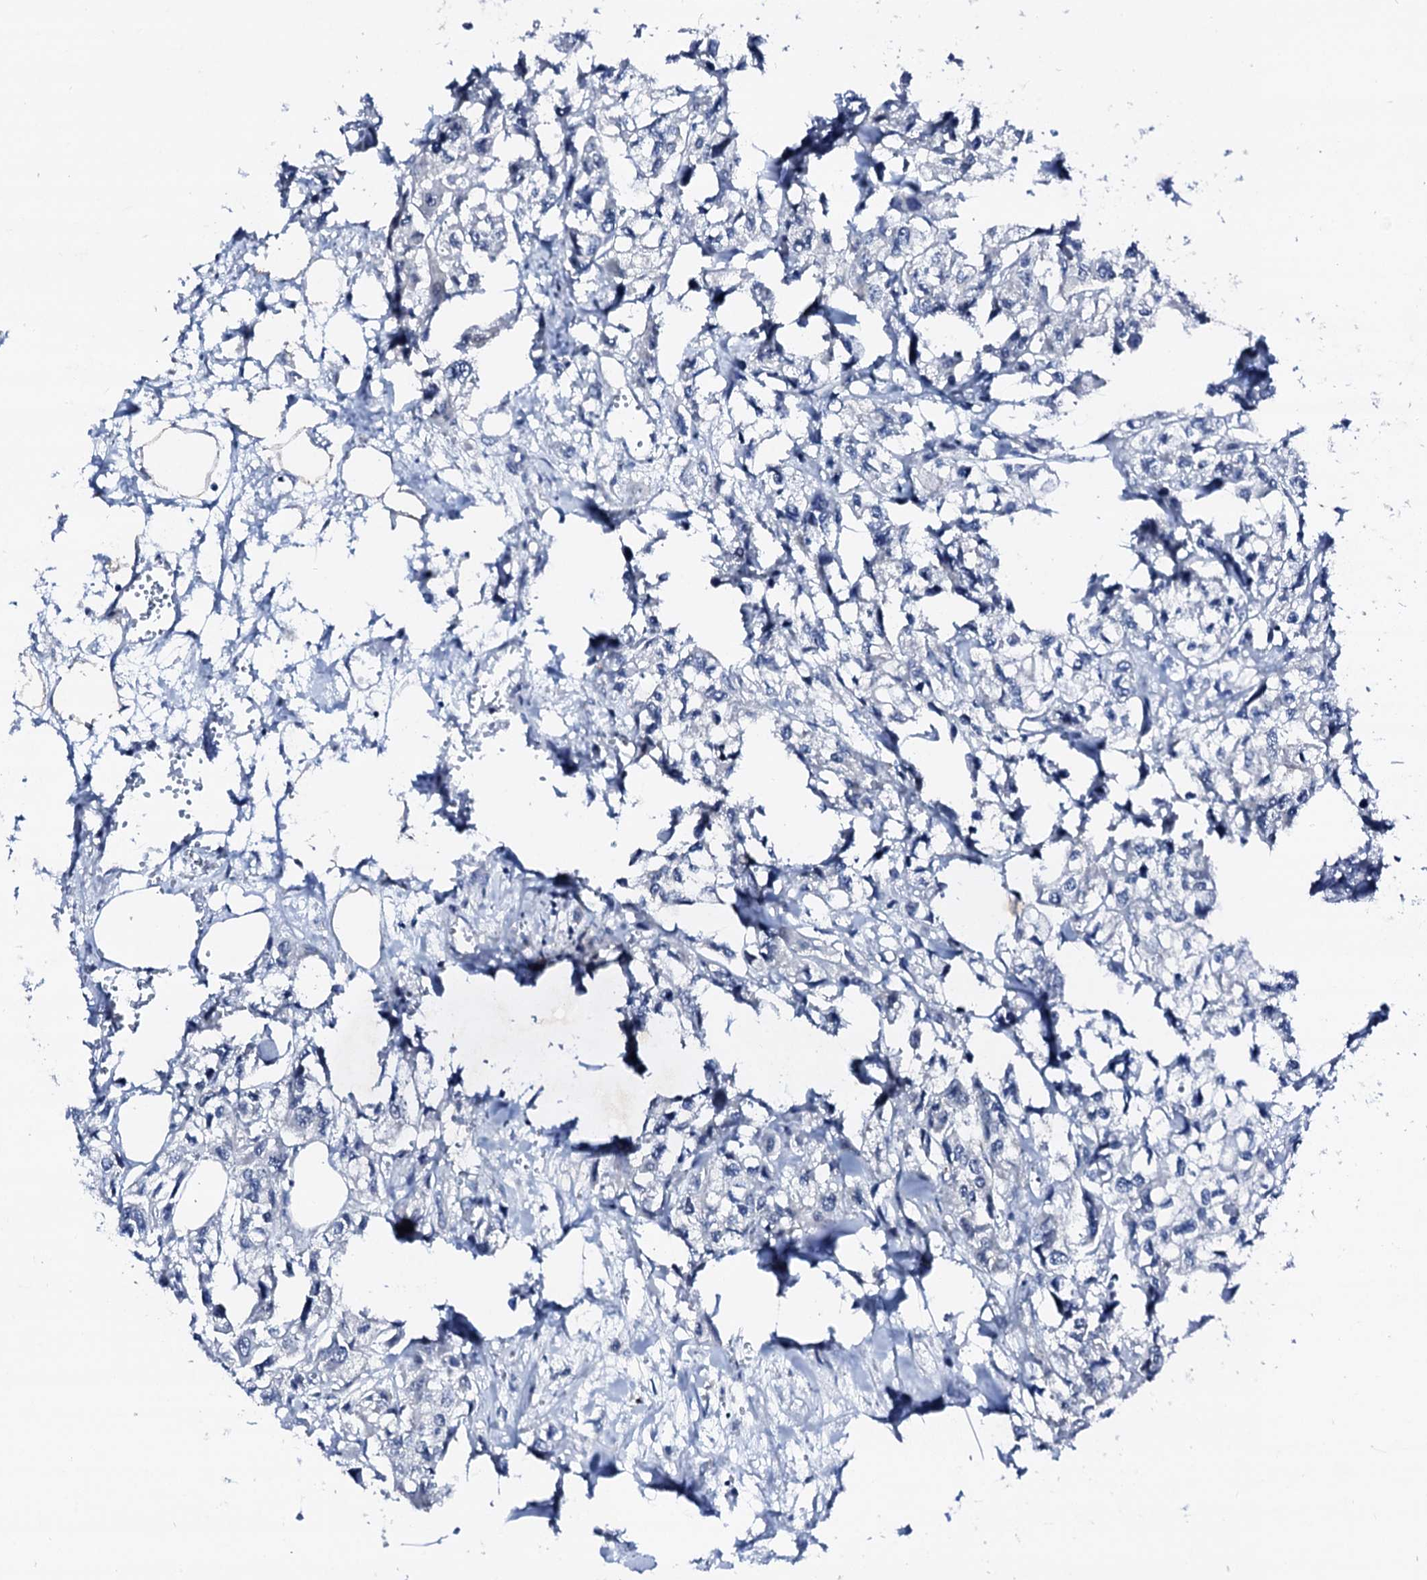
{"staining": {"intensity": "negative", "quantity": "none", "location": "none"}, "tissue": "urothelial cancer", "cell_type": "Tumor cells", "image_type": "cancer", "snomed": [{"axis": "morphology", "description": "Urothelial carcinoma, High grade"}, {"axis": "topography", "description": "Urinary bladder"}], "caption": "High power microscopy histopathology image of an immunohistochemistry image of urothelial cancer, revealing no significant positivity in tumor cells.", "gene": "TRAFD1", "patient": {"sex": "male", "age": 67}}